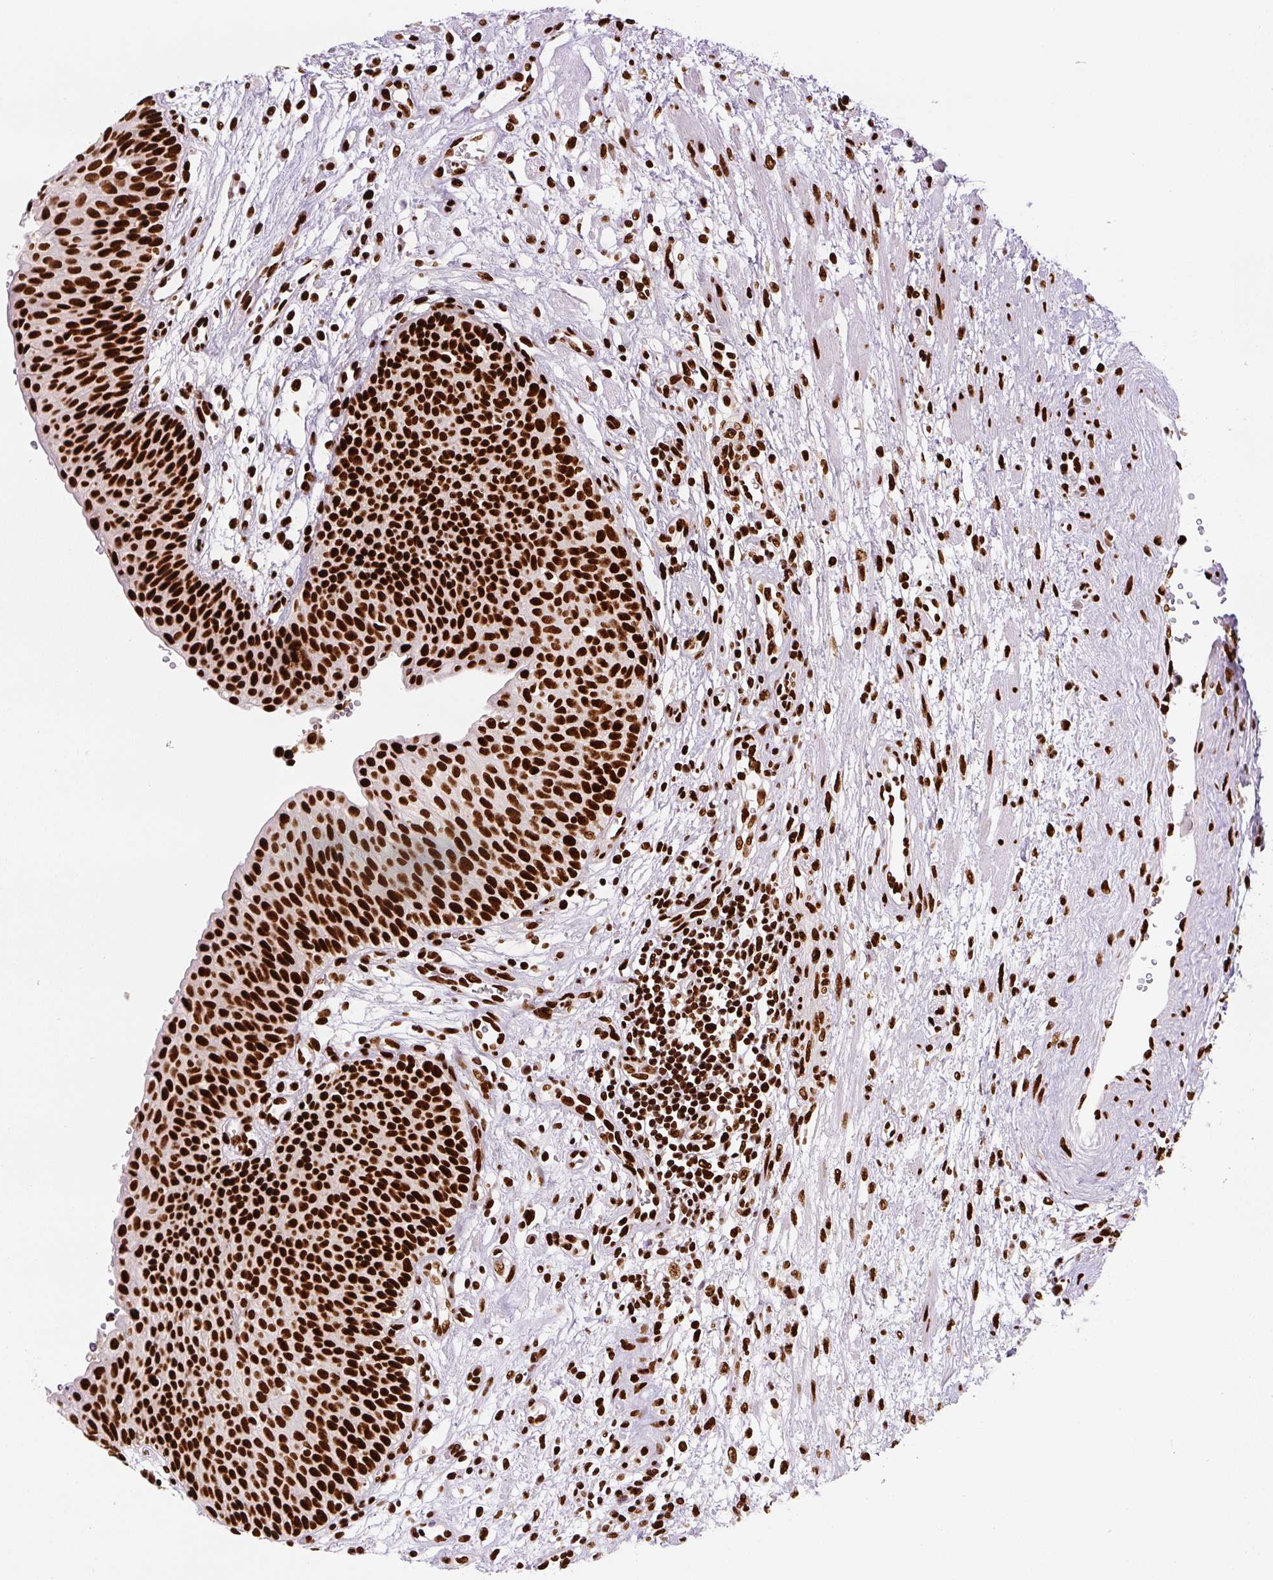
{"staining": {"intensity": "strong", "quantity": ">75%", "location": "nuclear"}, "tissue": "urinary bladder", "cell_type": "Urothelial cells", "image_type": "normal", "snomed": [{"axis": "morphology", "description": "Normal tissue, NOS"}, {"axis": "topography", "description": "Urinary bladder"}], "caption": "A high-resolution micrograph shows immunohistochemistry (IHC) staining of unremarkable urinary bladder, which displays strong nuclear positivity in approximately >75% of urothelial cells.", "gene": "FUS", "patient": {"sex": "male", "age": 55}}